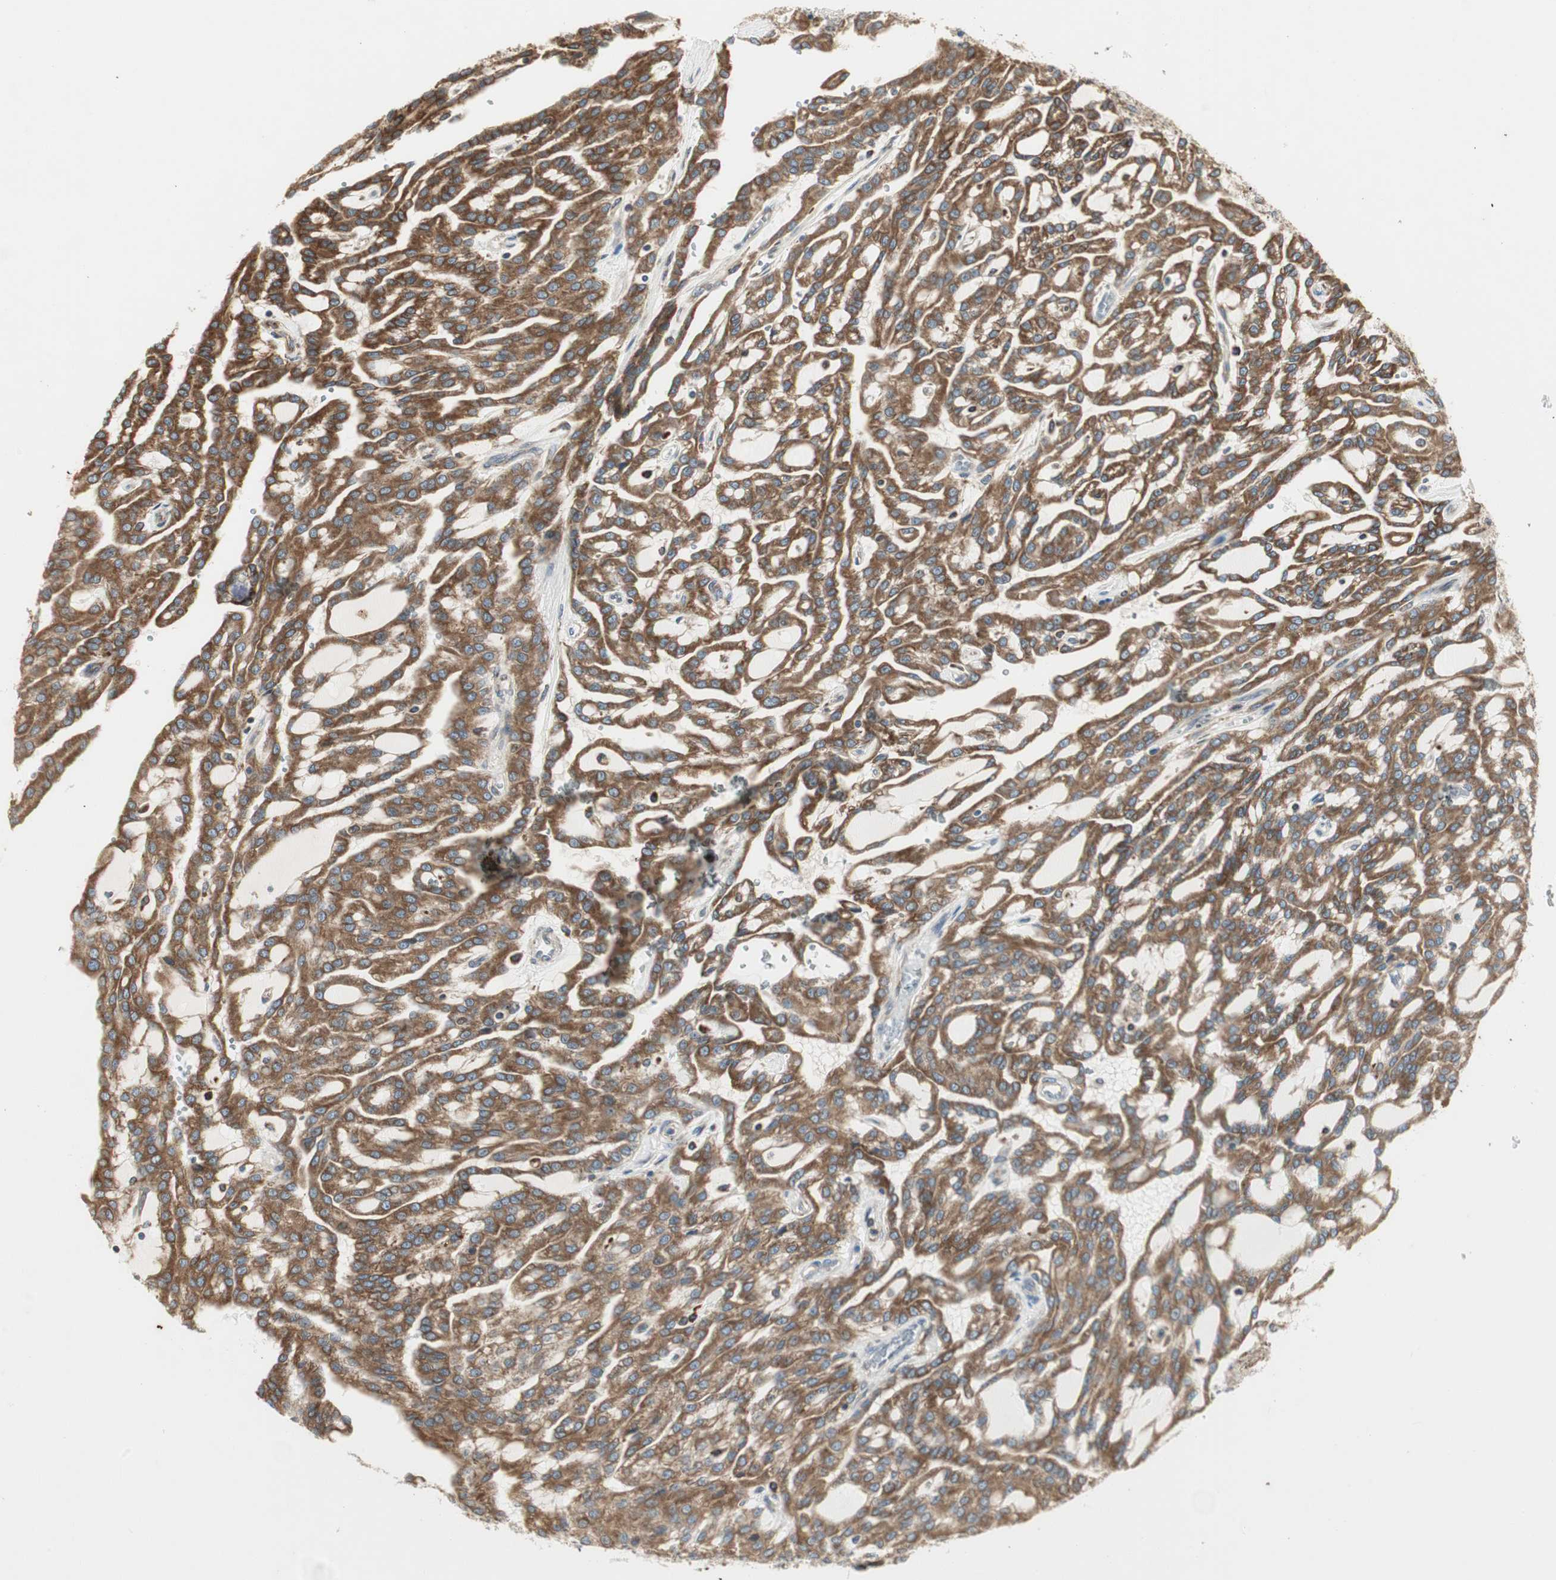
{"staining": {"intensity": "moderate", "quantity": ">75%", "location": "cytoplasmic/membranous"}, "tissue": "renal cancer", "cell_type": "Tumor cells", "image_type": "cancer", "snomed": [{"axis": "morphology", "description": "Adenocarcinoma, NOS"}, {"axis": "topography", "description": "Kidney"}], "caption": "DAB (3,3'-diaminobenzidine) immunohistochemical staining of adenocarcinoma (renal) reveals moderate cytoplasmic/membranous protein positivity in approximately >75% of tumor cells. (Stains: DAB (3,3'-diaminobenzidine) in brown, nuclei in blue, Microscopy: brightfield microscopy at high magnification).", "gene": "H6PD", "patient": {"sex": "male", "age": 63}}